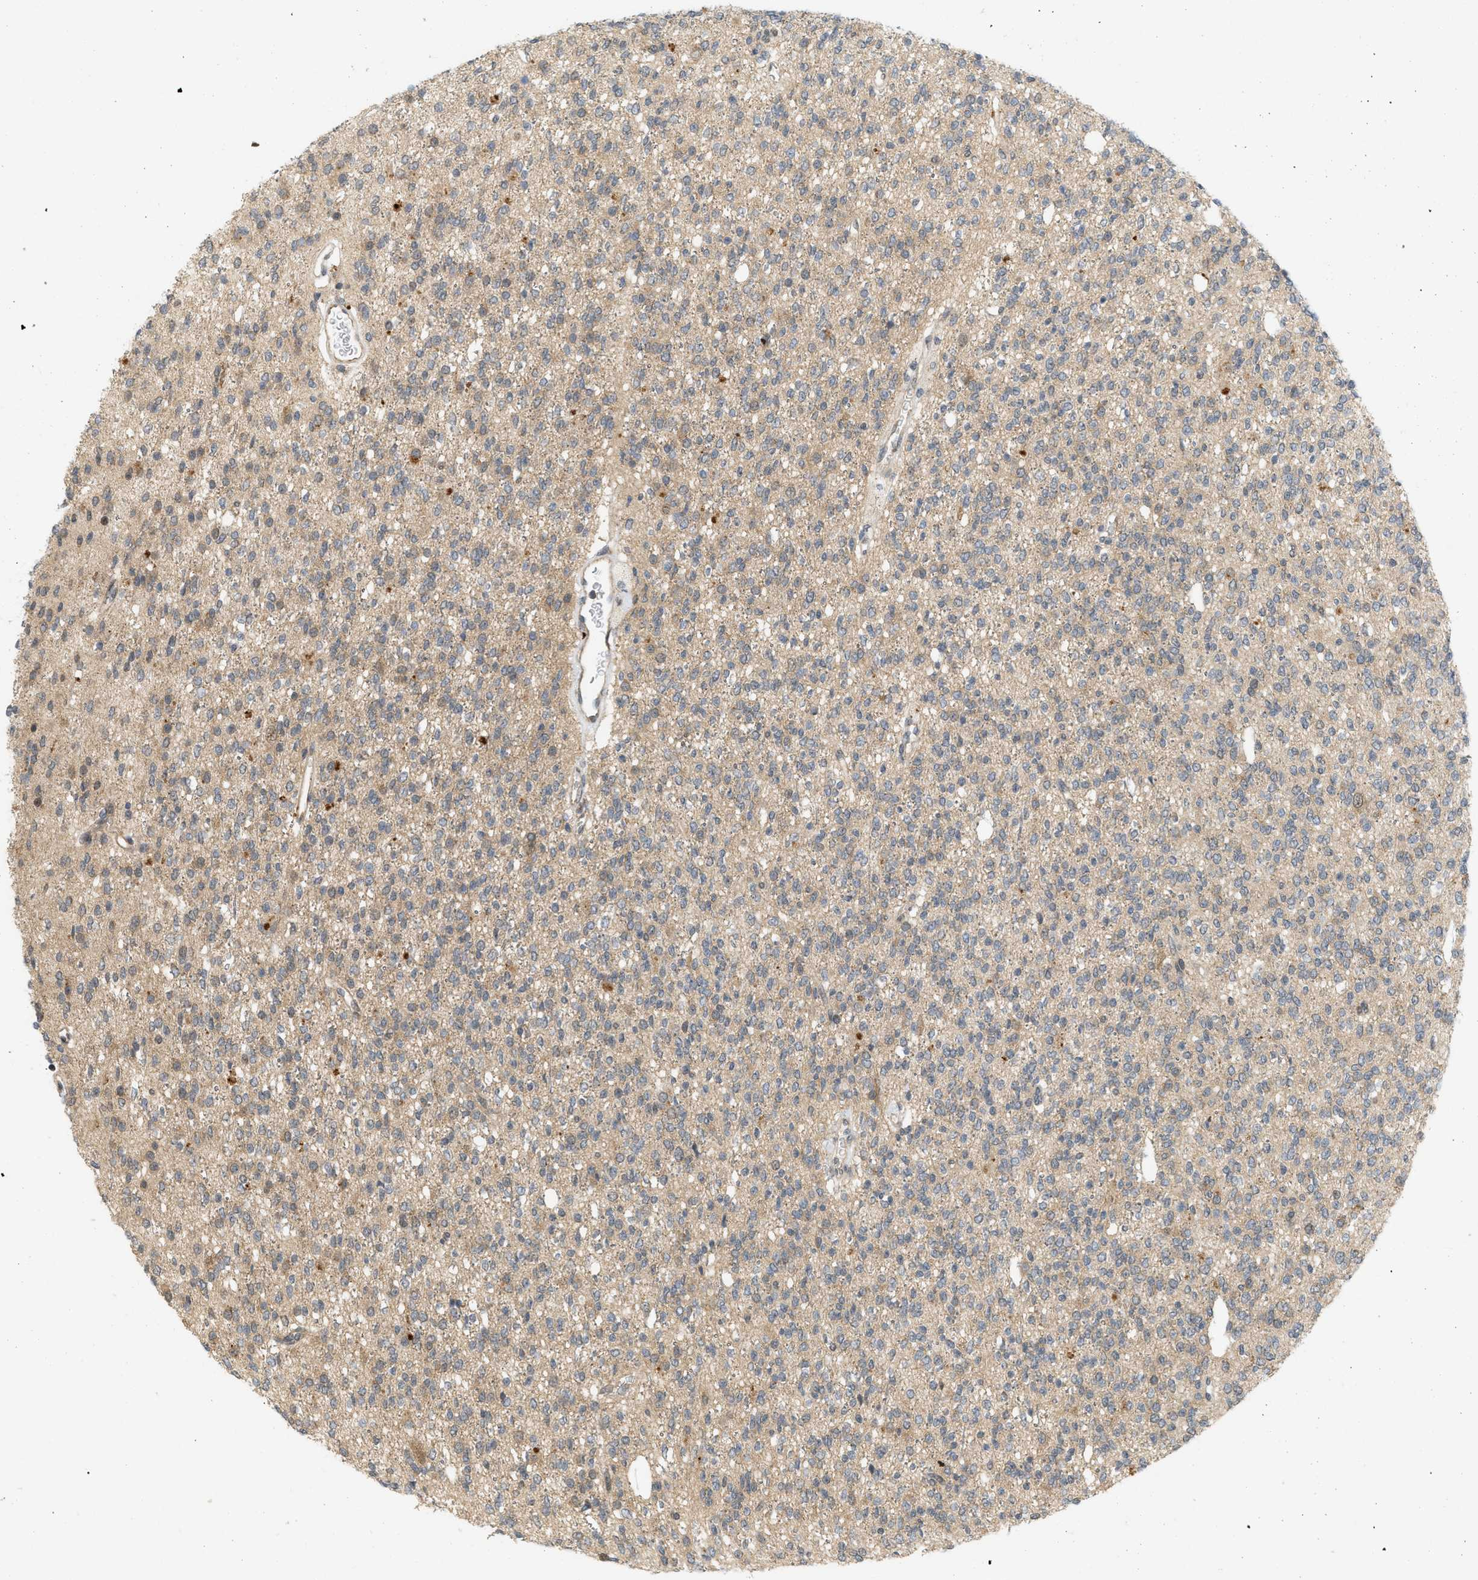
{"staining": {"intensity": "weak", "quantity": "<25%", "location": "cytoplasmic/membranous"}, "tissue": "glioma", "cell_type": "Tumor cells", "image_type": "cancer", "snomed": [{"axis": "morphology", "description": "Glioma, malignant, High grade"}, {"axis": "topography", "description": "Brain"}], "caption": "IHC of glioma shows no staining in tumor cells. (Stains: DAB immunohistochemistry (IHC) with hematoxylin counter stain, Microscopy: brightfield microscopy at high magnification).", "gene": "PRKD1", "patient": {"sex": "male", "age": 34}}